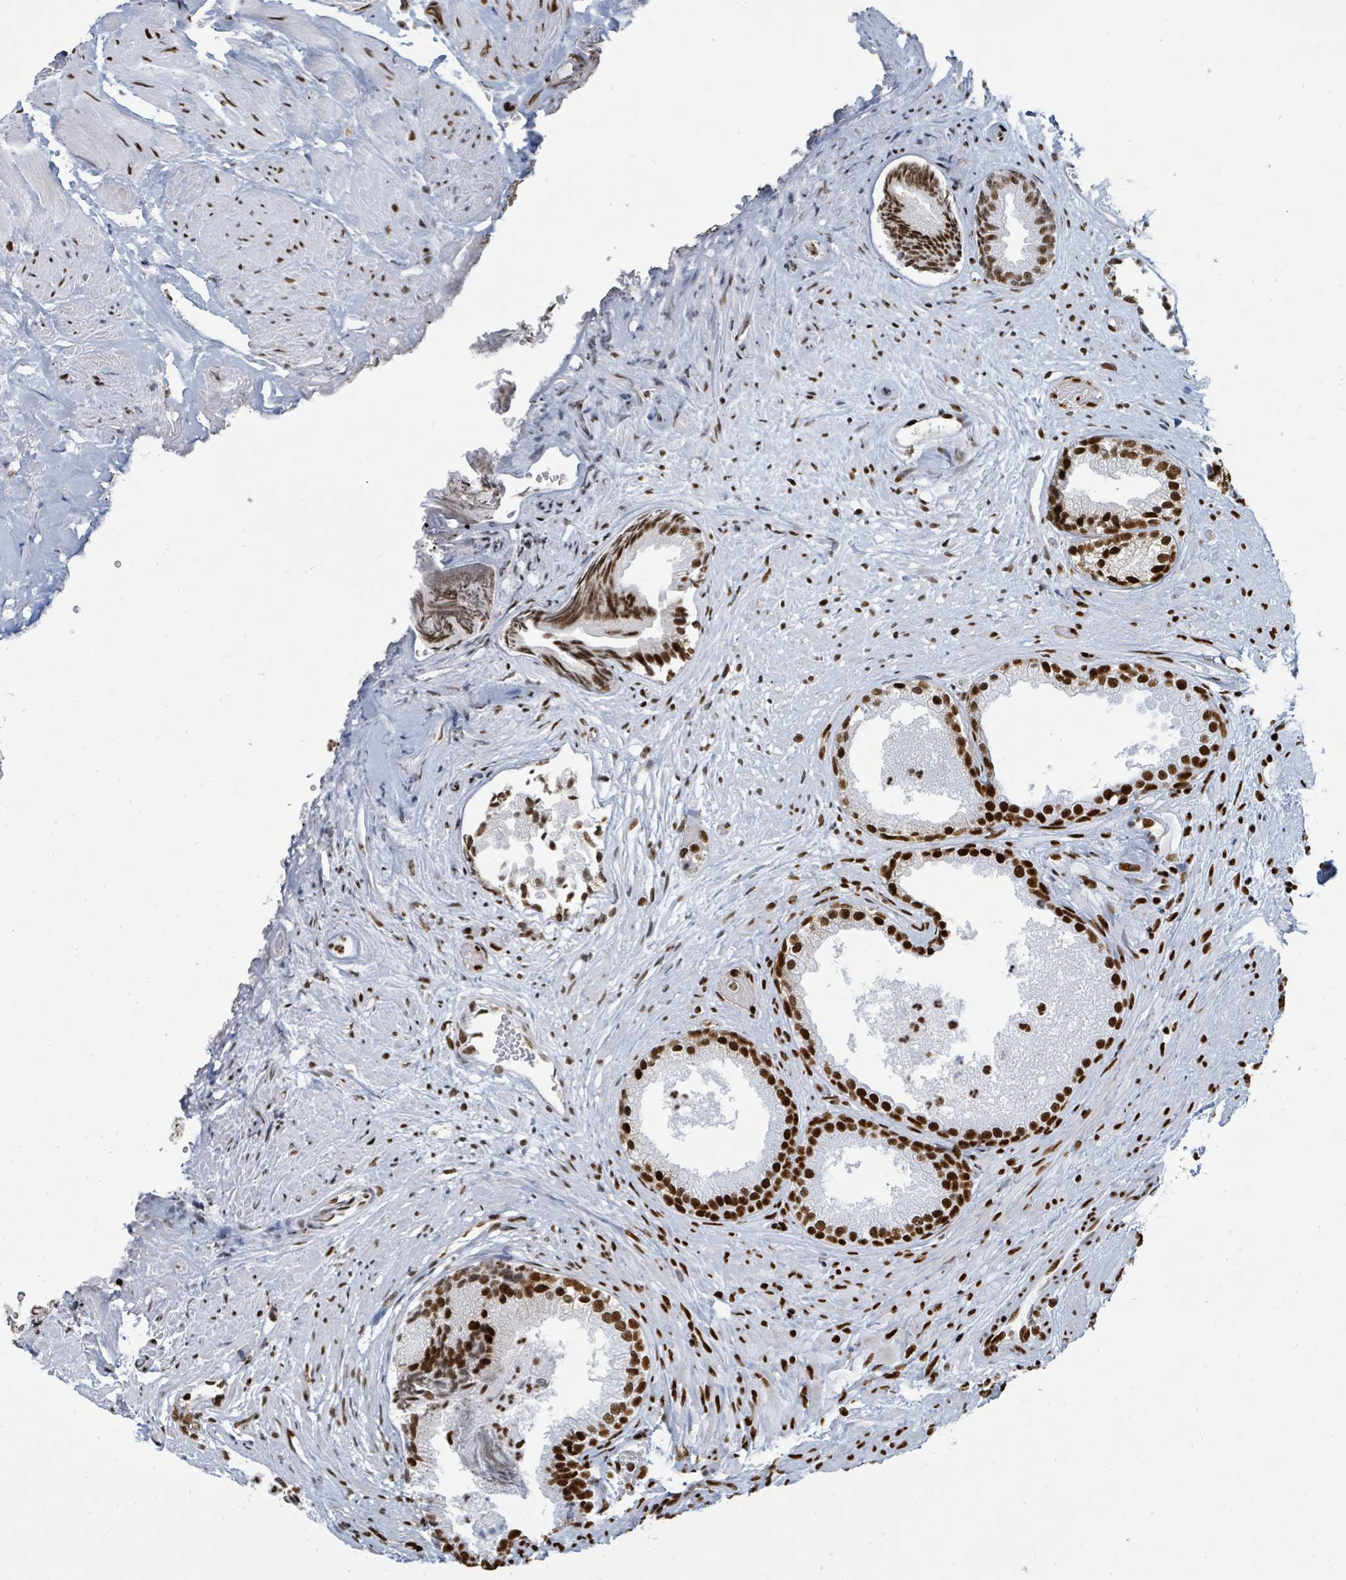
{"staining": {"intensity": "strong", "quantity": "25%-75%", "location": "nuclear"}, "tissue": "prostate", "cell_type": "Glandular cells", "image_type": "normal", "snomed": [{"axis": "morphology", "description": "Normal tissue, NOS"}, {"axis": "topography", "description": "Prostate"}], "caption": "A high amount of strong nuclear positivity is appreciated in about 25%-75% of glandular cells in unremarkable prostate.", "gene": "SUMO2", "patient": {"sex": "male", "age": 76}}